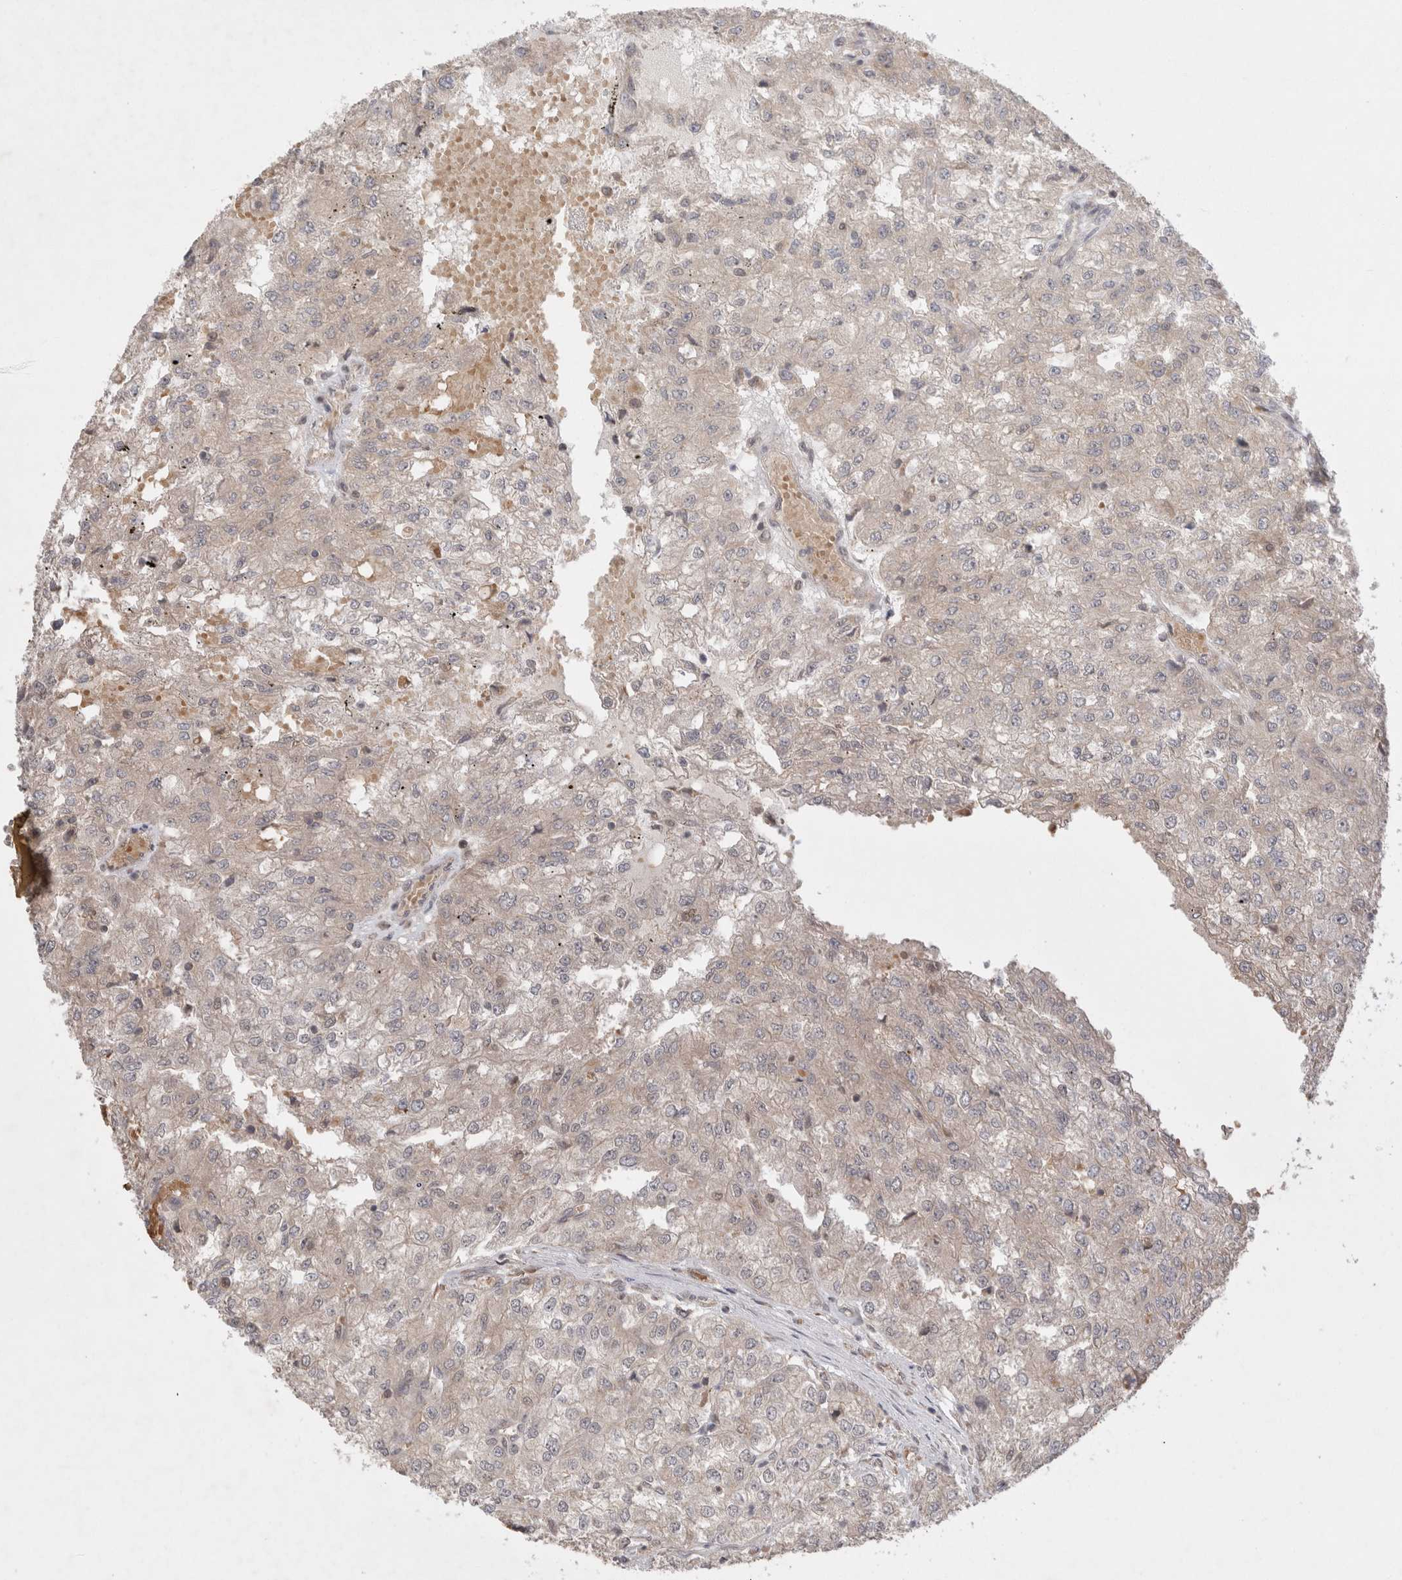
{"staining": {"intensity": "negative", "quantity": "none", "location": "none"}, "tissue": "renal cancer", "cell_type": "Tumor cells", "image_type": "cancer", "snomed": [{"axis": "morphology", "description": "Adenocarcinoma, NOS"}, {"axis": "topography", "description": "Kidney"}], "caption": "IHC photomicrograph of renal cancer stained for a protein (brown), which demonstrates no positivity in tumor cells.", "gene": "EIF3E", "patient": {"sex": "female", "age": 54}}